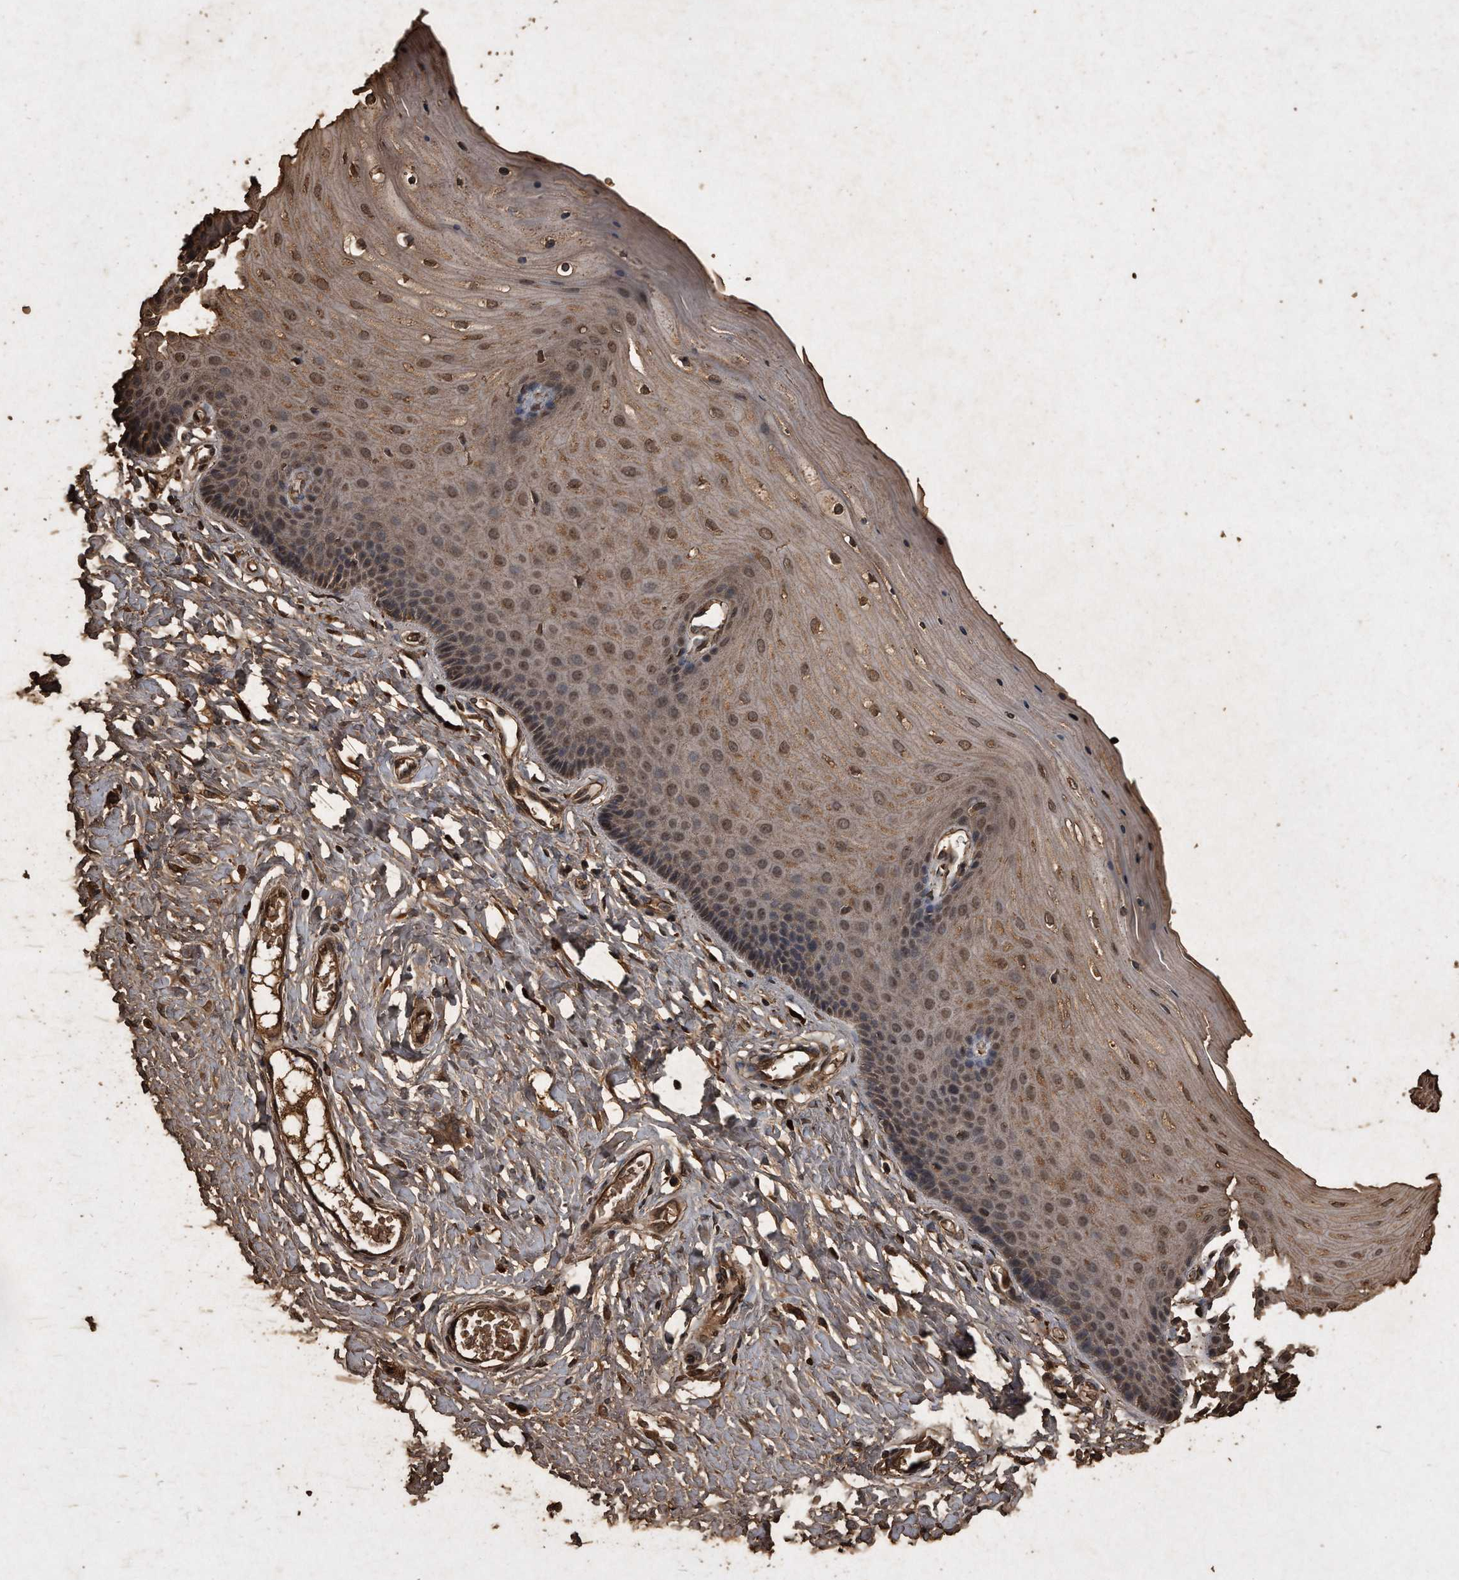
{"staining": {"intensity": "moderate", "quantity": ">75%", "location": "cytoplasmic/membranous"}, "tissue": "cervix", "cell_type": "Glandular cells", "image_type": "normal", "snomed": [{"axis": "morphology", "description": "Normal tissue, NOS"}, {"axis": "topography", "description": "Cervix"}], "caption": "IHC photomicrograph of benign human cervix stained for a protein (brown), which demonstrates medium levels of moderate cytoplasmic/membranous expression in about >75% of glandular cells.", "gene": "CFLAR", "patient": {"sex": "female", "age": 55}}